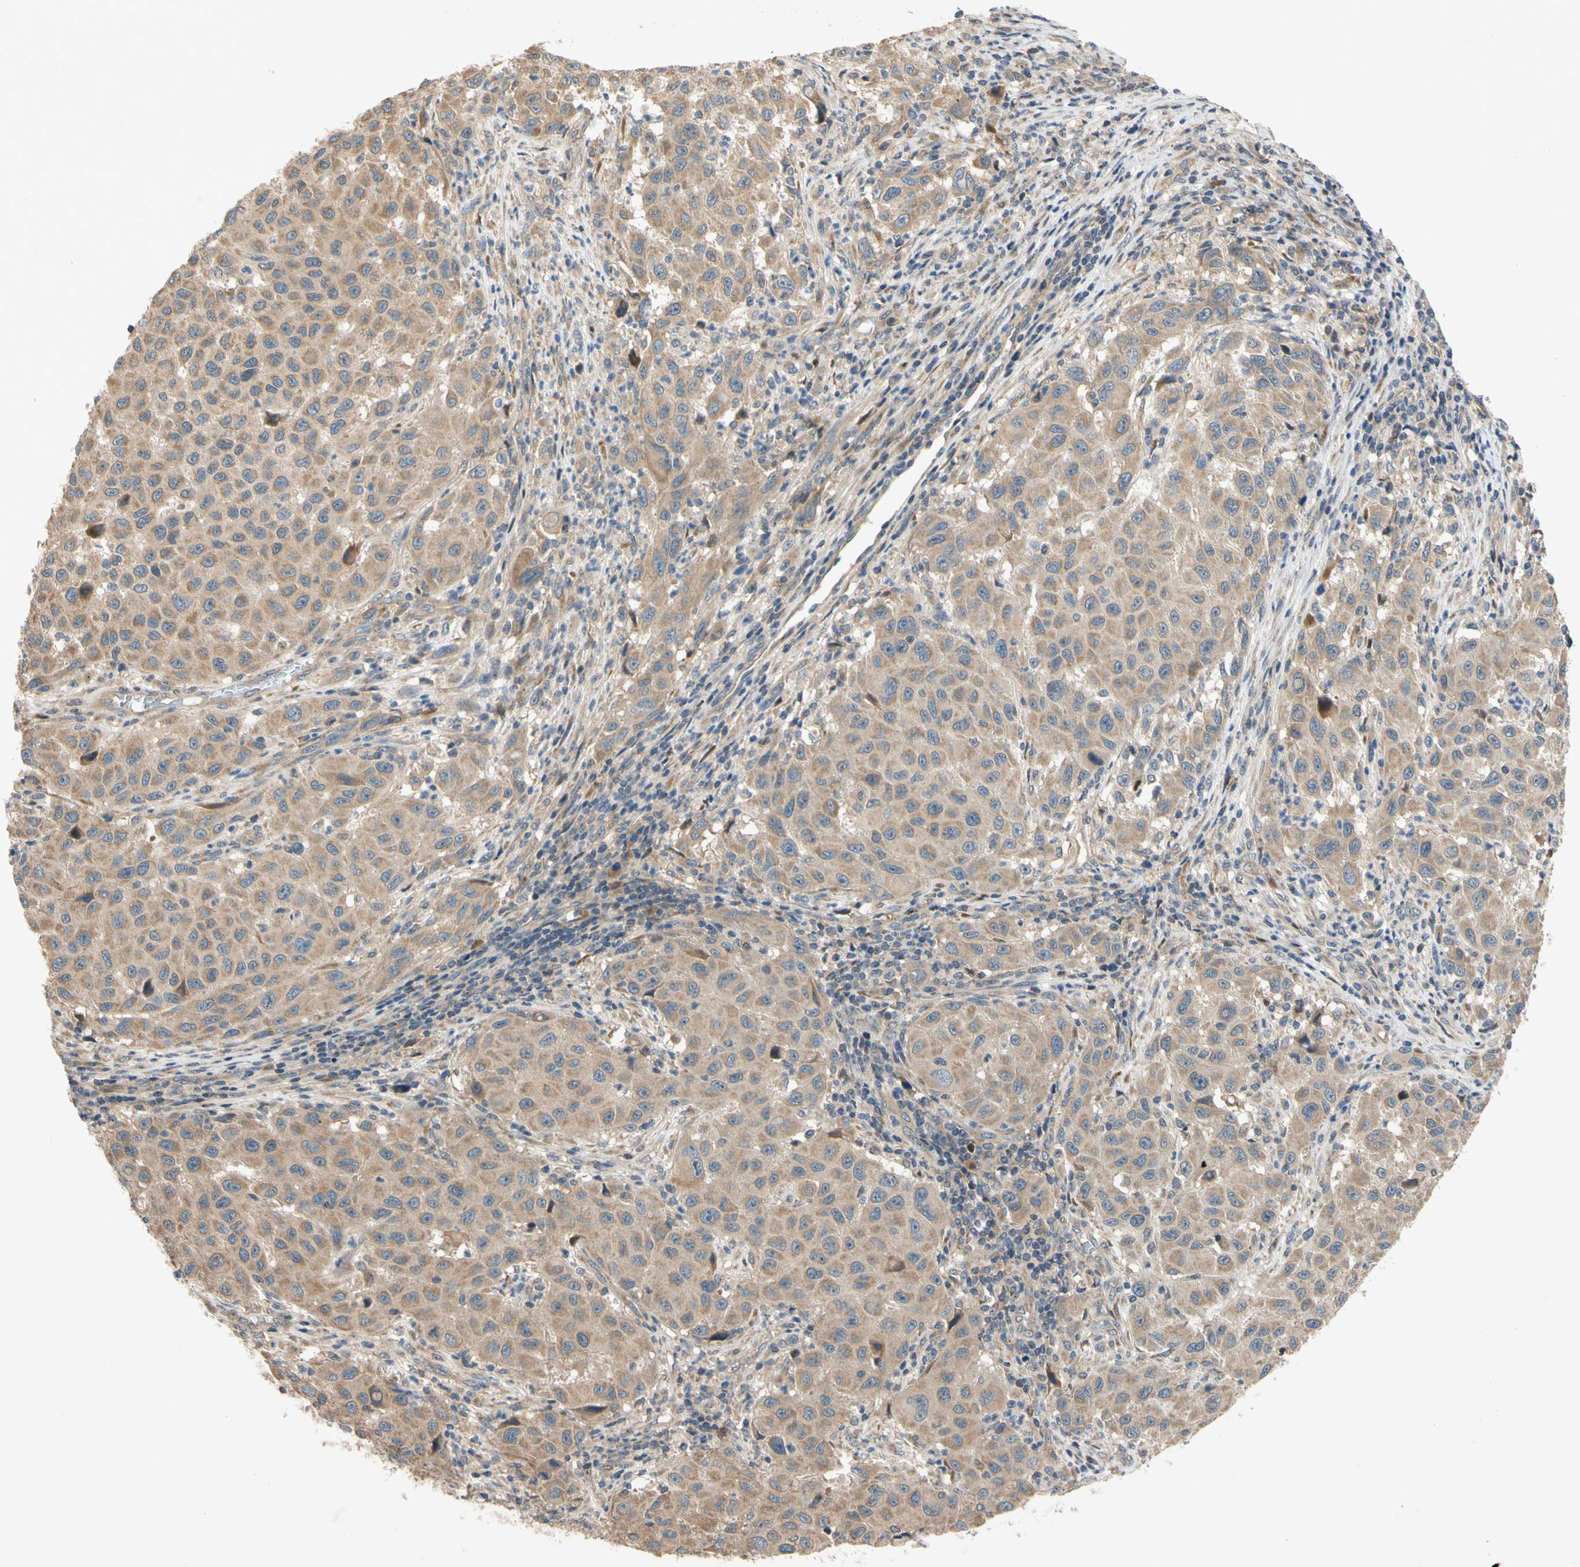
{"staining": {"intensity": "moderate", "quantity": ">75%", "location": "cytoplasmic/membranous"}, "tissue": "melanoma", "cell_type": "Tumor cells", "image_type": "cancer", "snomed": [{"axis": "morphology", "description": "Malignant melanoma, Metastatic site"}, {"axis": "topography", "description": "Lymph node"}], "caption": "DAB (3,3'-diaminobenzidine) immunohistochemical staining of malignant melanoma (metastatic site) shows moderate cytoplasmic/membranous protein staining in approximately >75% of tumor cells.", "gene": "MBTPS2", "patient": {"sex": "male", "age": 61}}